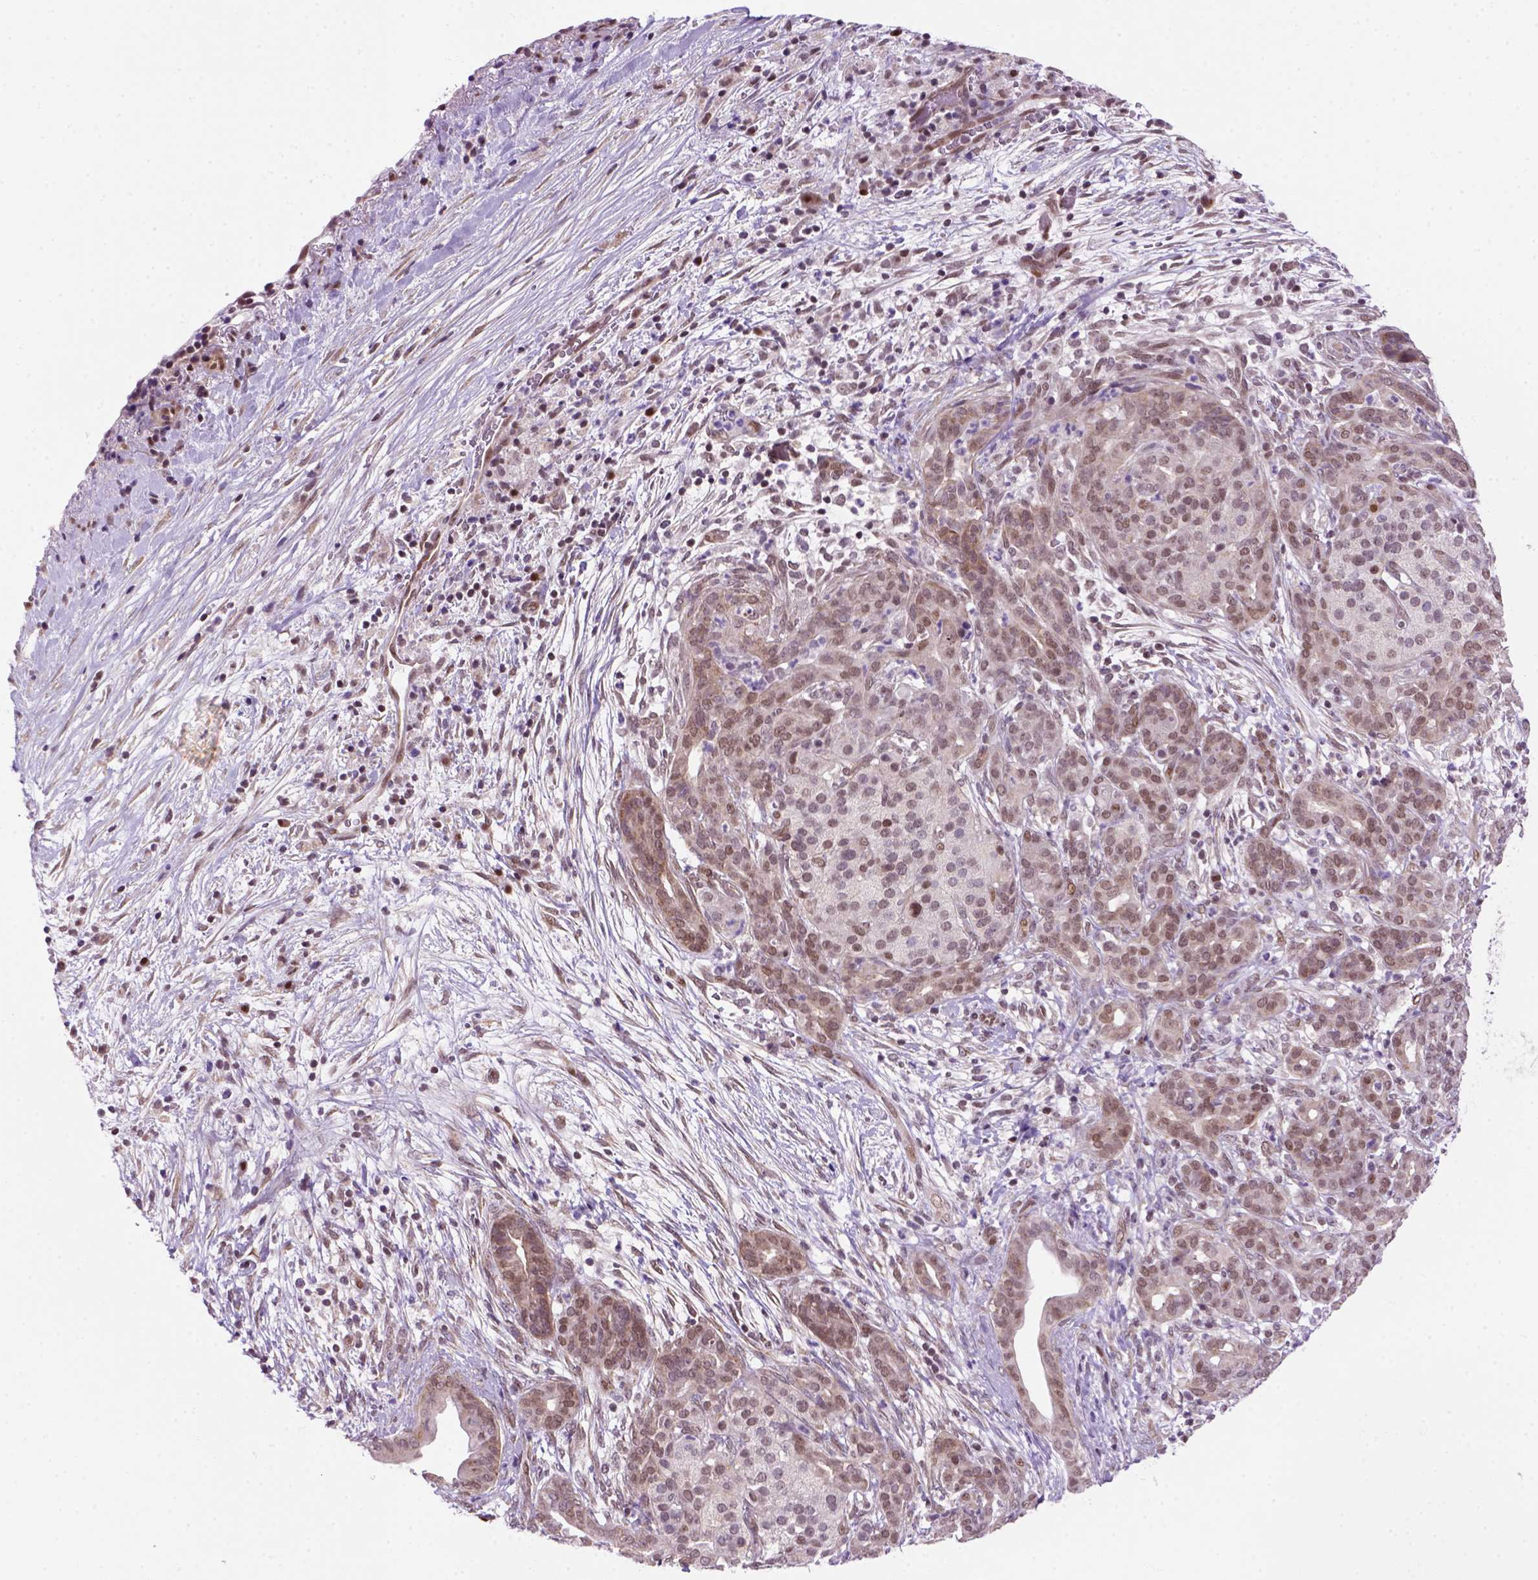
{"staining": {"intensity": "moderate", "quantity": "<25%", "location": "cytoplasmic/membranous,nuclear"}, "tissue": "pancreatic cancer", "cell_type": "Tumor cells", "image_type": "cancer", "snomed": [{"axis": "morphology", "description": "Adenocarcinoma, NOS"}, {"axis": "topography", "description": "Pancreas"}], "caption": "Pancreatic cancer (adenocarcinoma) stained for a protein (brown) reveals moderate cytoplasmic/membranous and nuclear positive expression in about <25% of tumor cells.", "gene": "MGMT", "patient": {"sex": "male", "age": 44}}